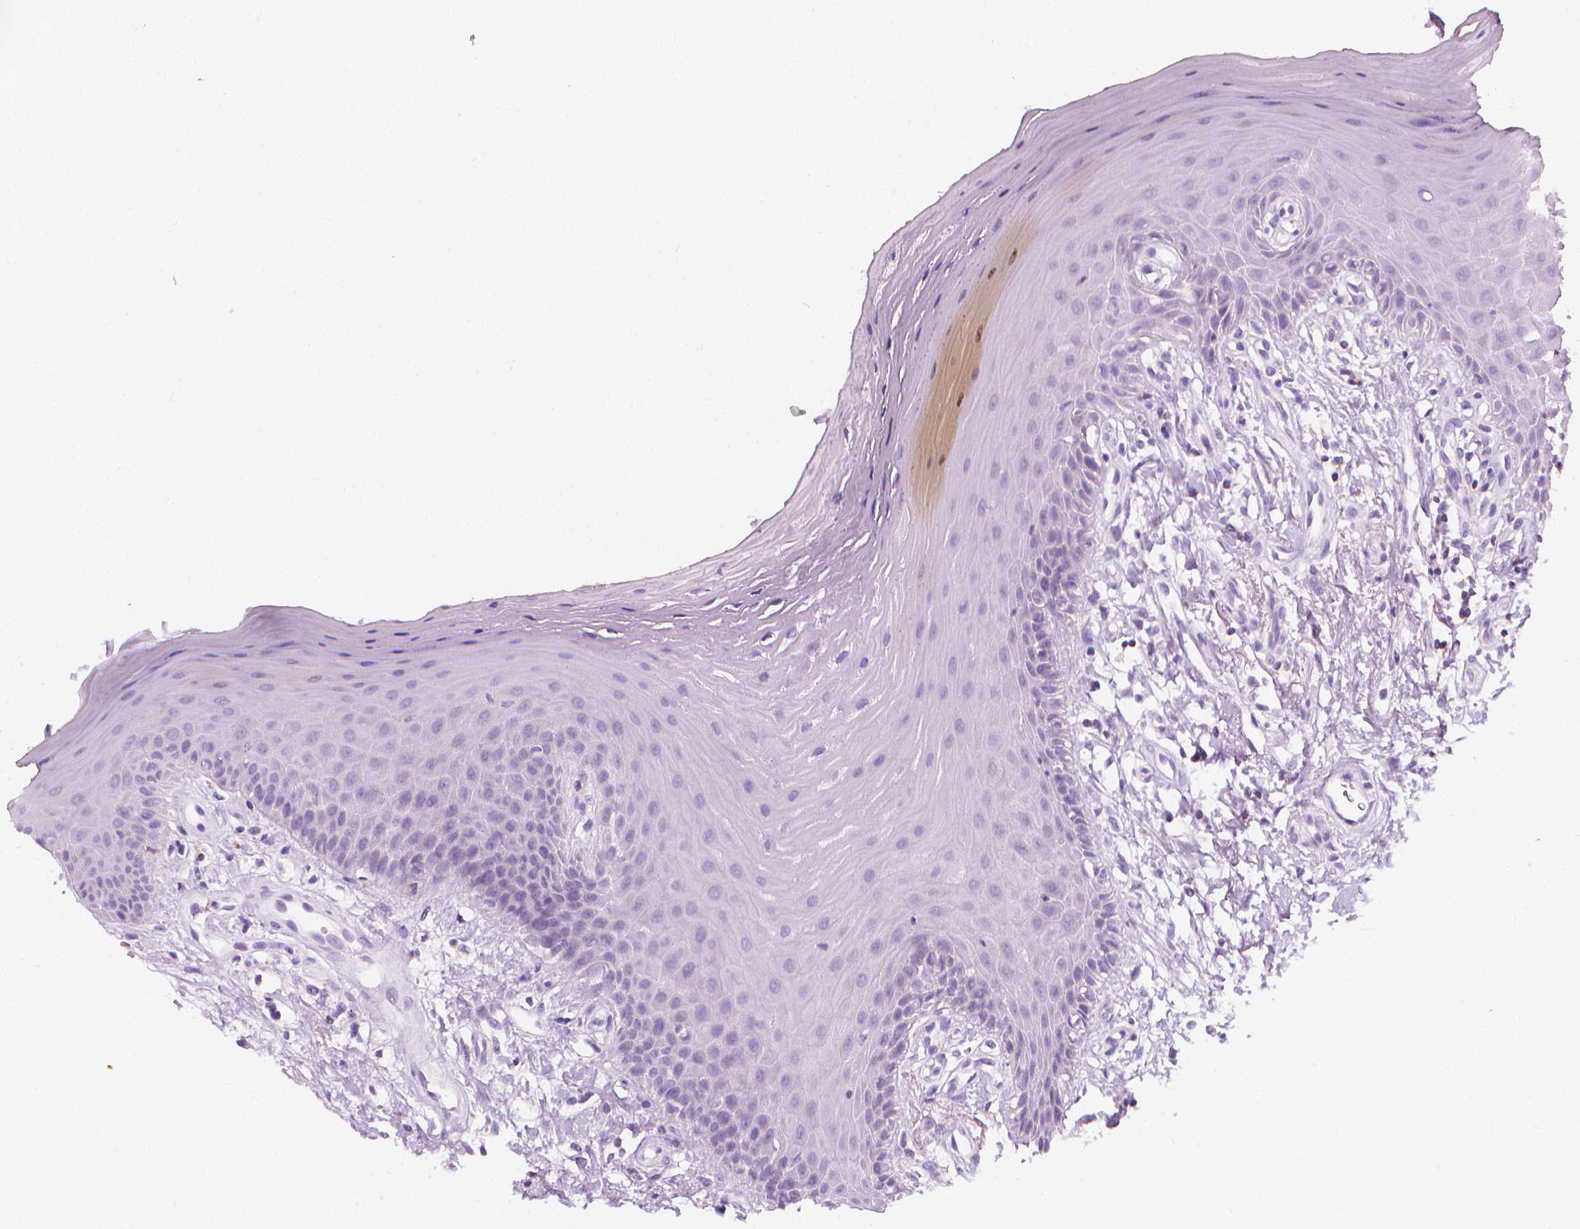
{"staining": {"intensity": "negative", "quantity": "none", "location": "none"}, "tissue": "oral mucosa", "cell_type": "Squamous epithelial cells", "image_type": "normal", "snomed": [{"axis": "morphology", "description": "Normal tissue, NOS"}, {"axis": "morphology", "description": "Normal morphology"}, {"axis": "topography", "description": "Oral tissue"}], "caption": "Immunohistochemistry of benign oral mucosa demonstrates no expression in squamous epithelial cells. (DAB (3,3'-diaminobenzidine) immunohistochemistry (IHC) visualized using brightfield microscopy, high magnification).", "gene": "DCAF8L1", "patient": {"sex": "female", "age": 76}}